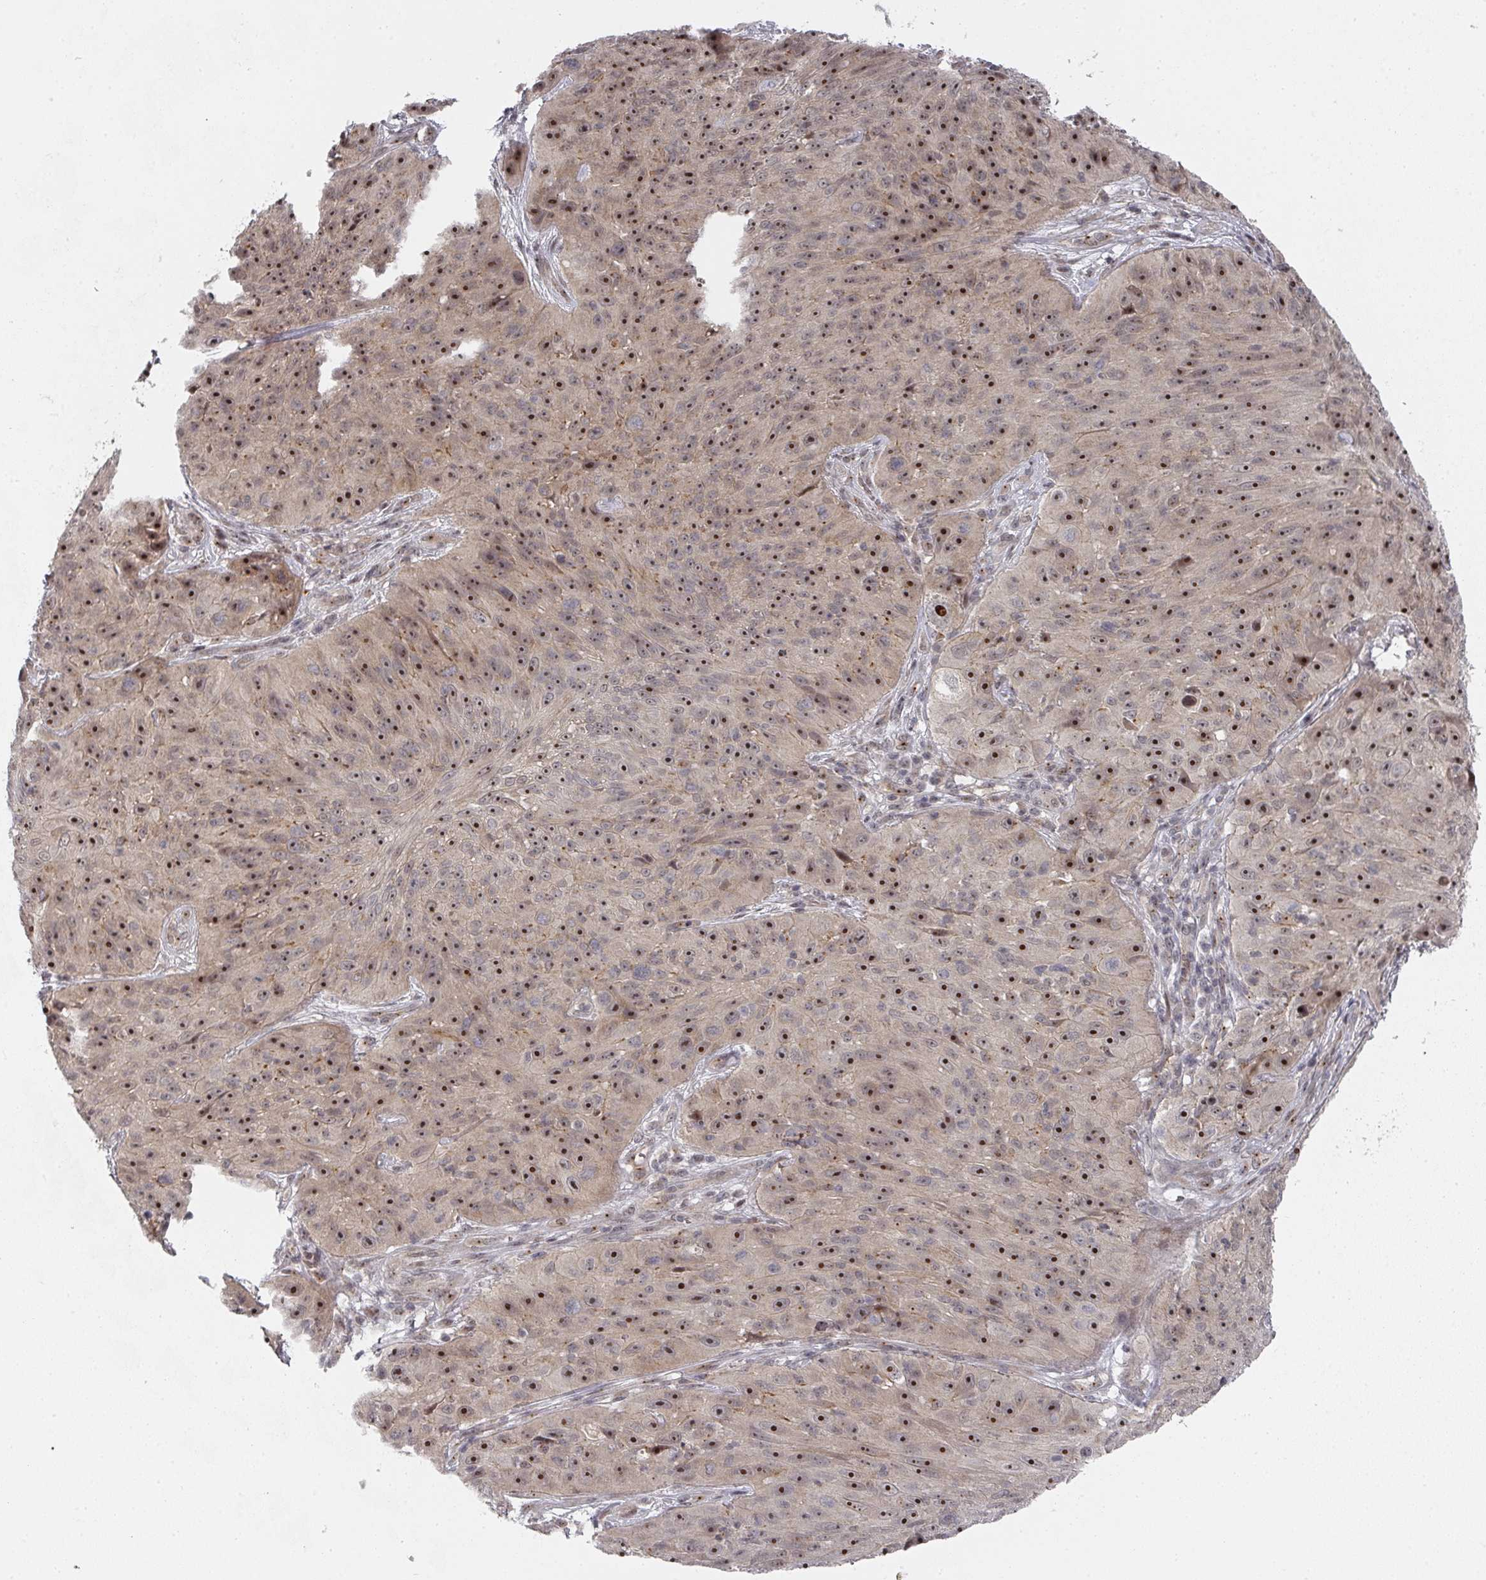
{"staining": {"intensity": "strong", "quantity": ">75%", "location": "nuclear"}, "tissue": "skin cancer", "cell_type": "Tumor cells", "image_type": "cancer", "snomed": [{"axis": "morphology", "description": "Squamous cell carcinoma, NOS"}, {"axis": "topography", "description": "Skin"}], "caption": "Skin squamous cell carcinoma tissue reveals strong nuclear positivity in approximately >75% of tumor cells The staining was performed using DAB (3,3'-diaminobenzidine) to visualize the protein expression in brown, while the nuclei were stained in blue with hematoxylin (Magnification: 20x).", "gene": "KIF1C", "patient": {"sex": "female", "age": 87}}